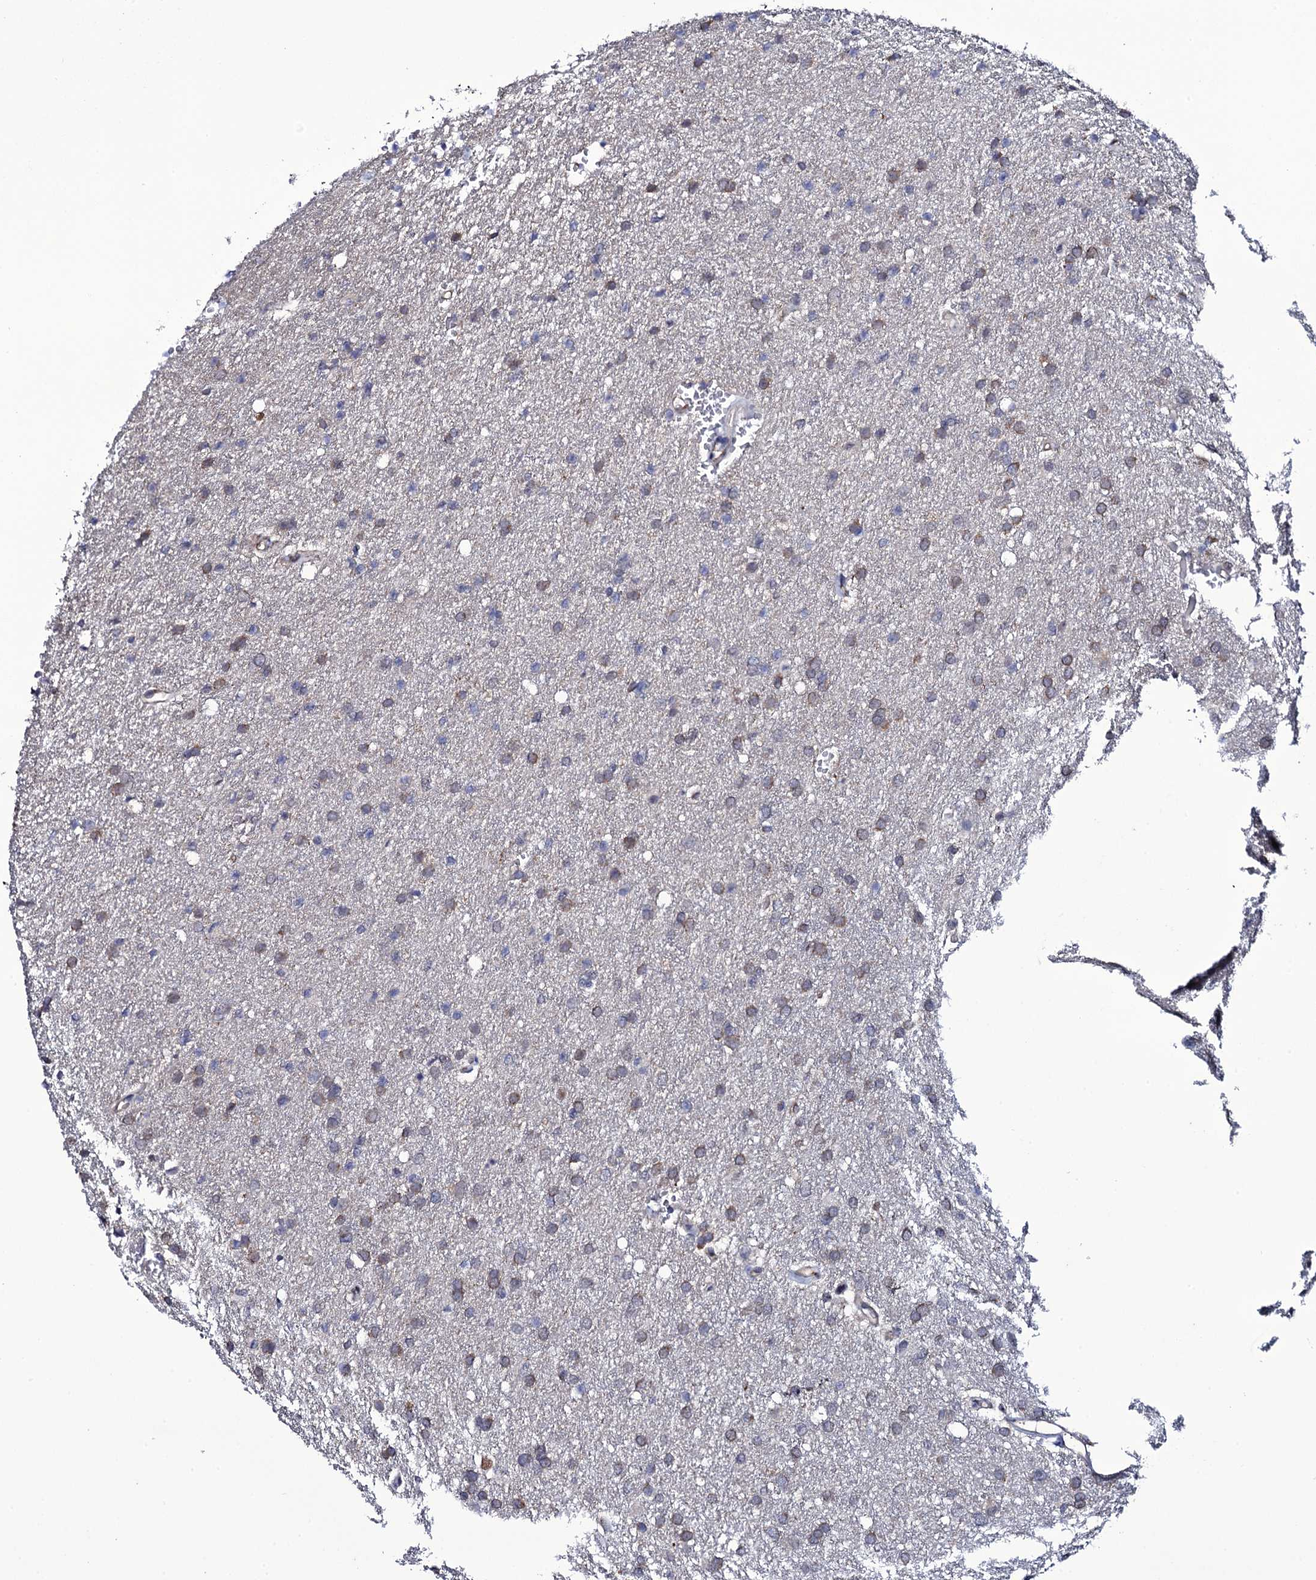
{"staining": {"intensity": "weak", "quantity": "25%-75%", "location": "cytoplasmic/membranous"}, "tissue": "glioma", "cell_type": "Tumor cells", "image_type": "cancer", "snomed": [{"axis": "morphology", "description": "Glioma, malignant, High grade"}, {"axis": "topography", "description": "Cerebral cortex"}], "caption": "Protein expression analysis of malignant glioma (high-grade) demonstrates weak cytoplasmic/membranous positivity in about 25%-75% of tumor cells. Nuclei are stained in blue.", "gene": "GAREM1", "patient": {"sex": "female", "age": 36}}